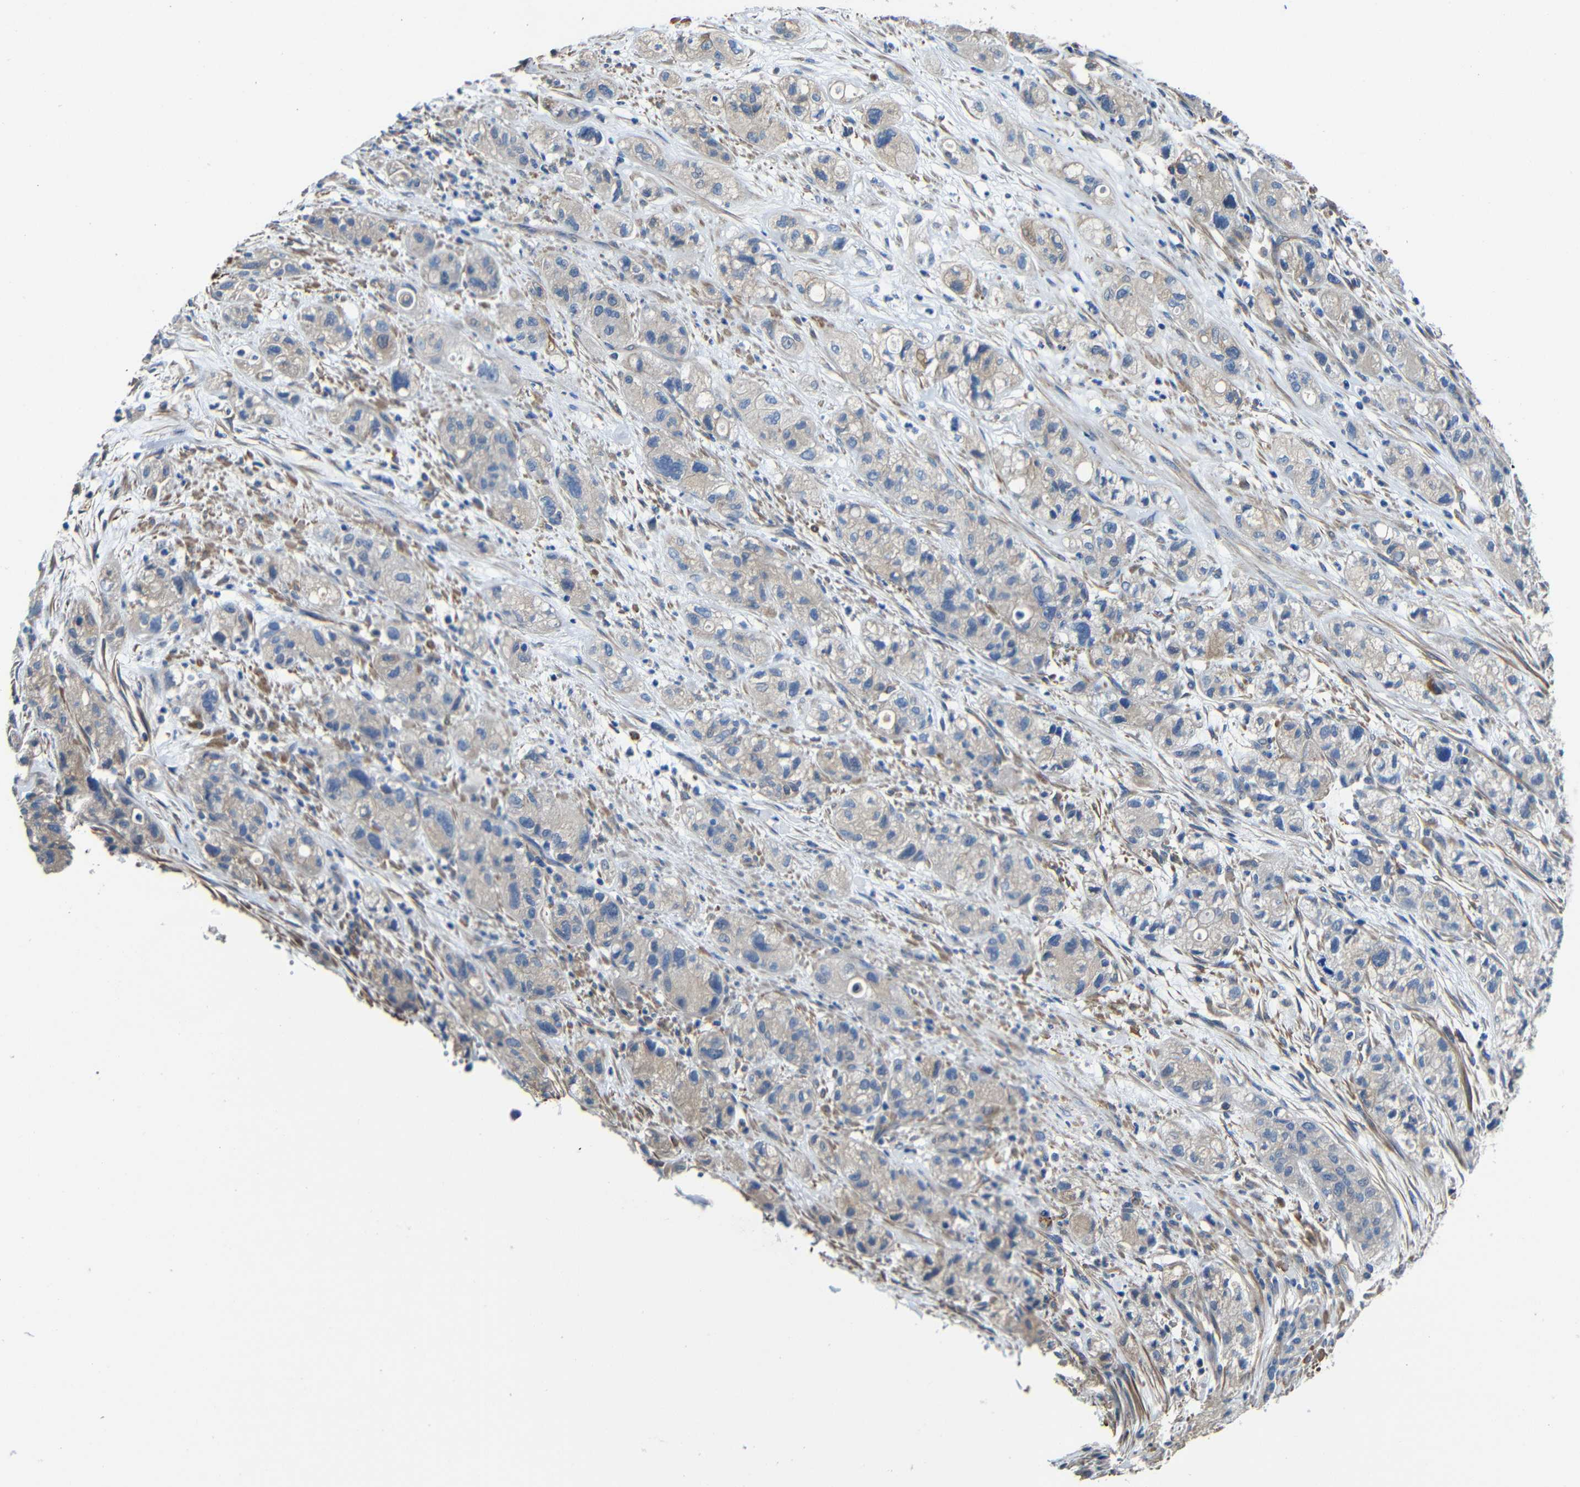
{"staining": {"intensity": "weak", "quantity": "<25%", "location": "cytoplasmic/membranous"}, "tissue": "pancreatic cancer", "cell_type": "Tumor cells", "image_type": "cancer", "snomed": [{"axis": "morphology", "description": "Adenocarcinoma, NOS"}, {"axis": "topography", "description": "Pancreas"}], "caption": "This is an immunohistochemistry histopathology image of pancreatic cancer. There is no expression in tumor cells.", "gene": "GDI1", "patient": {"sex": "female", "age": 78}}